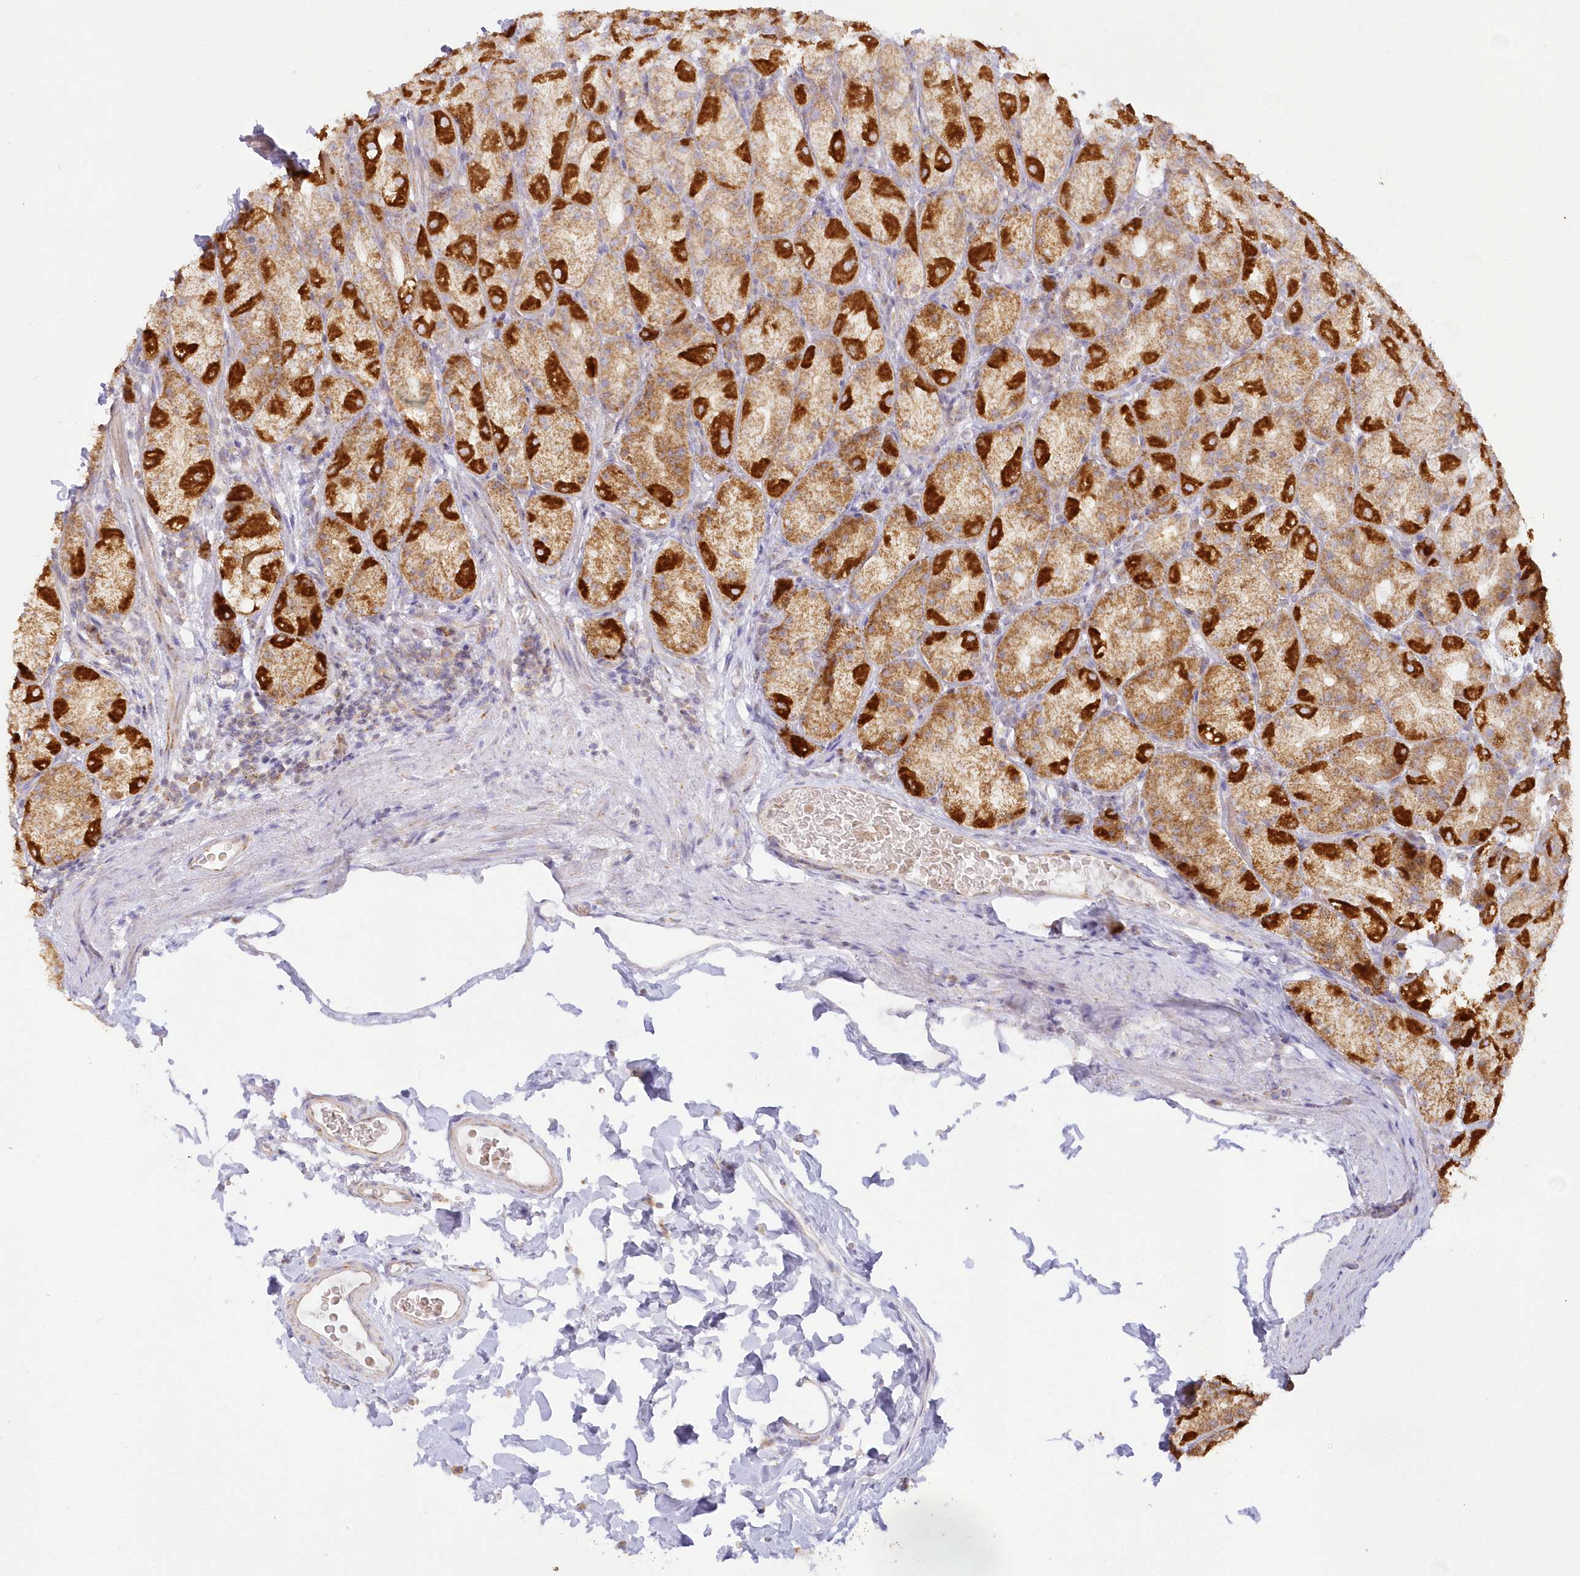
{"staining": {"intensity": "strong", "quantity": ">75%", "location": "cytoplasmic/membranous"}, "tissue": "stomach", "cell_type": "Glandular cells", "image_type": "normal", "snomed": [{"axis": "morphology", "description": "Normal tissue, NOS"}, {"axis": "topography", "description": "Stomach, upper"}], "caption": "IHC (DAB) staining of normal human stomach demonstrates strong cytoplasmic/membranous protein positivity in approximately >75% of glandular cells. The protein of interest is stained brown, and the nuclei are stained in blue (DAB (3,3'-diaminobenzidine) IHC with brightfield microscopy, high magnification).", "gene": "TBC1D14", "patient": {"sex": "male", "age": 68}}